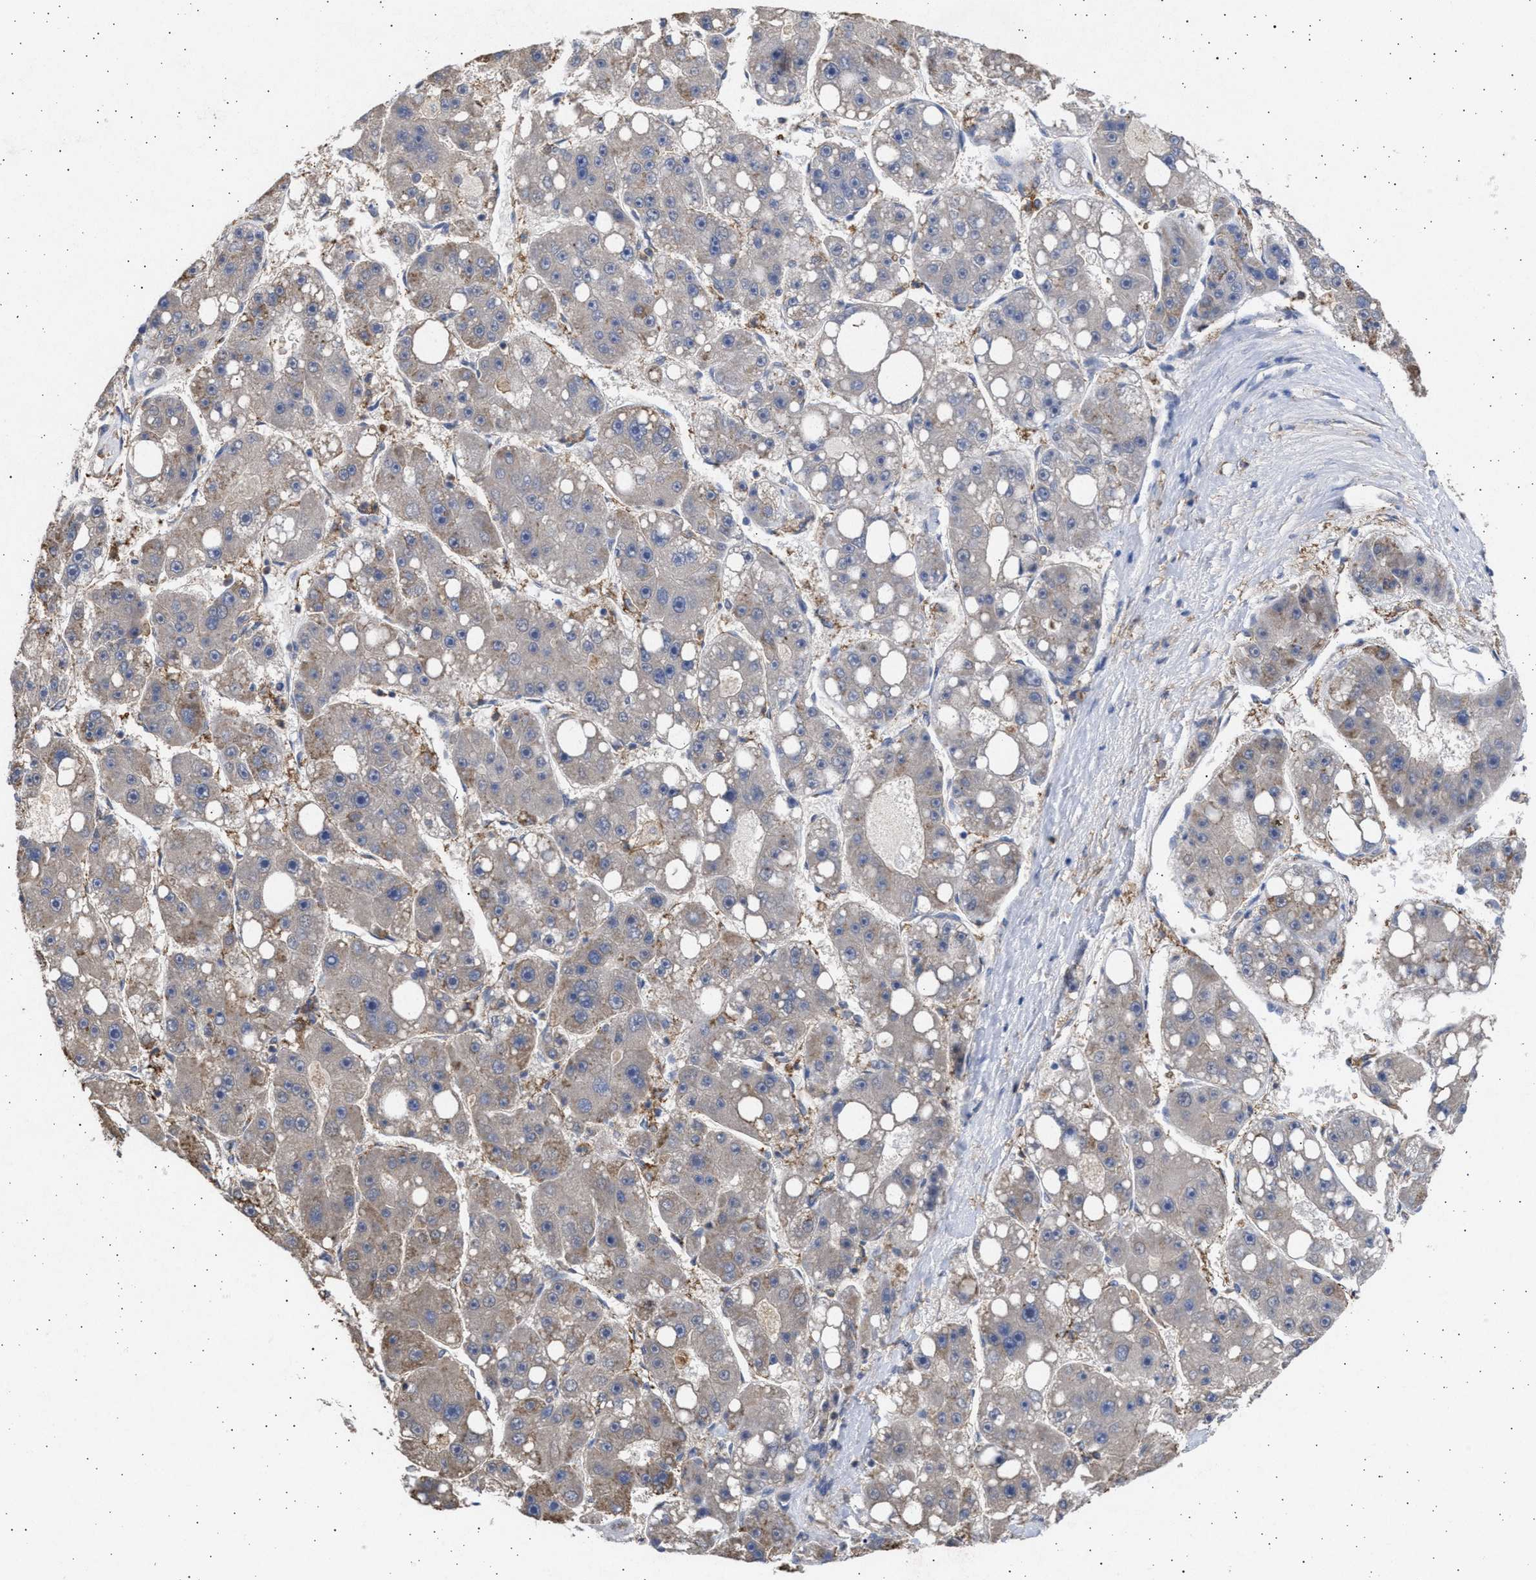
{"staining": {"intensity": "weak", "quantity": "25%-75%", "location": "cytoplasmic/membranous"}, "tissue": "liver cancer", "cell_type": "Tumor cells", "image_type": "cancer", "snomed": [{"axis": "morphology", "description": "Carcinoma, Hepatocellular, NOS"}, {"axis": "topography", "description": "Liver"}], "caption": "There is low levels of weak cytoplasmic/membranous expression in tumor cells of liver hepatocellular carcinoma, as demonstrated by immunohistochemical staining (brown color).", "gene": "FCER1A", "patient": {"sex": "female", "age": 61}}